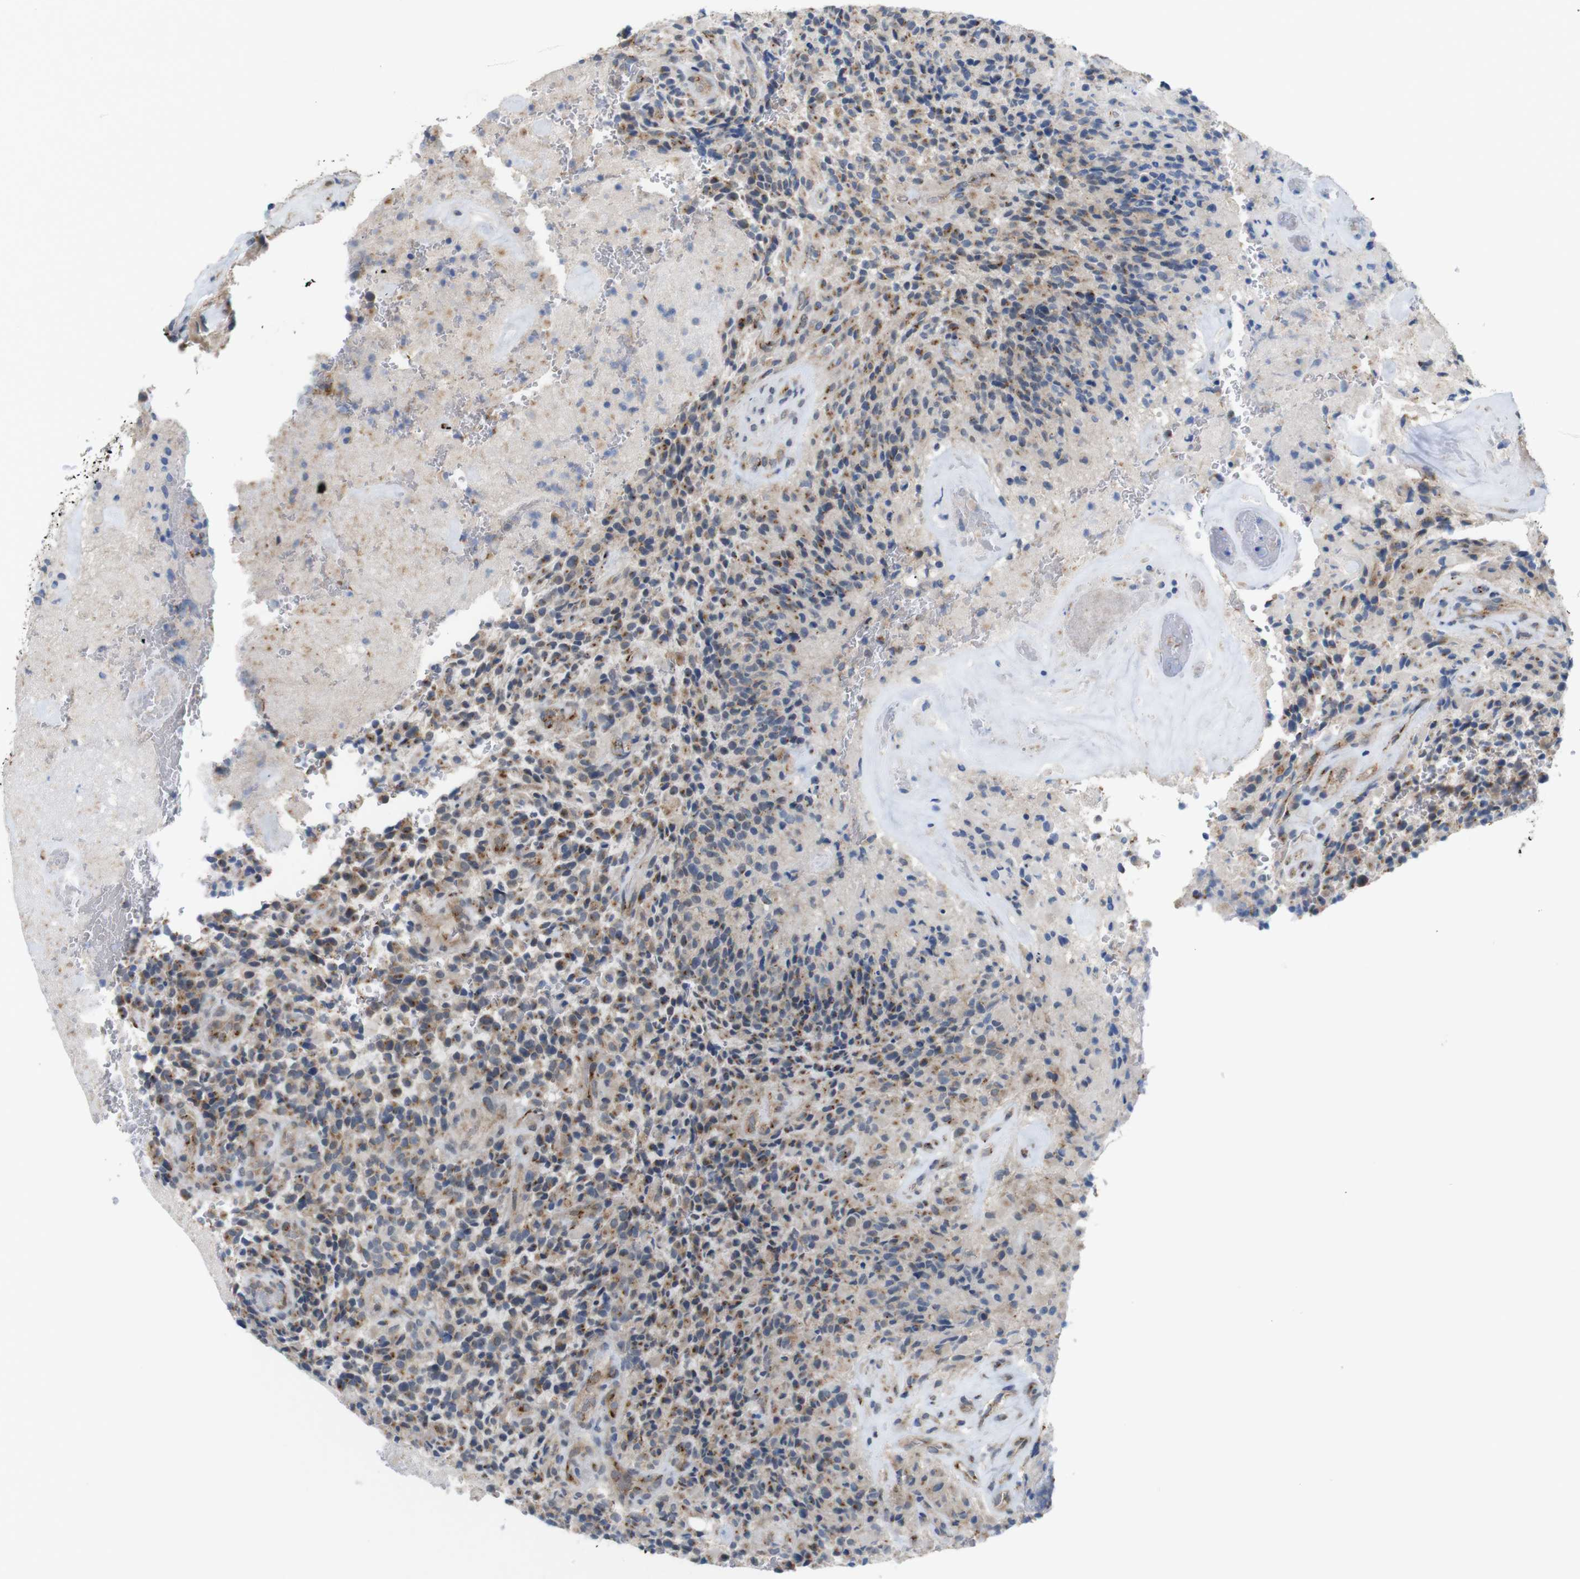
{"staining": {"intensity": "moderate", "quantity": ">75%", "location": "cytoplasmic/membranous"}, "tissue": "glioma", "cell_type": "Tumor cells", "image_type": "cancer", "snomed": [{"axis": "morphology", "description": "Glioma, malignant, High grade"}, {"axis": "topography", "description": "Brain"}], "caption": "Brown immunohistochemical staining in malignant glioma (high-grade) reveals moderate cytoplasmic/membranous expression in about >75% of tumor cells.", "gene": "EFCAB14", "patient": {"sex": "male", "age": 71}}